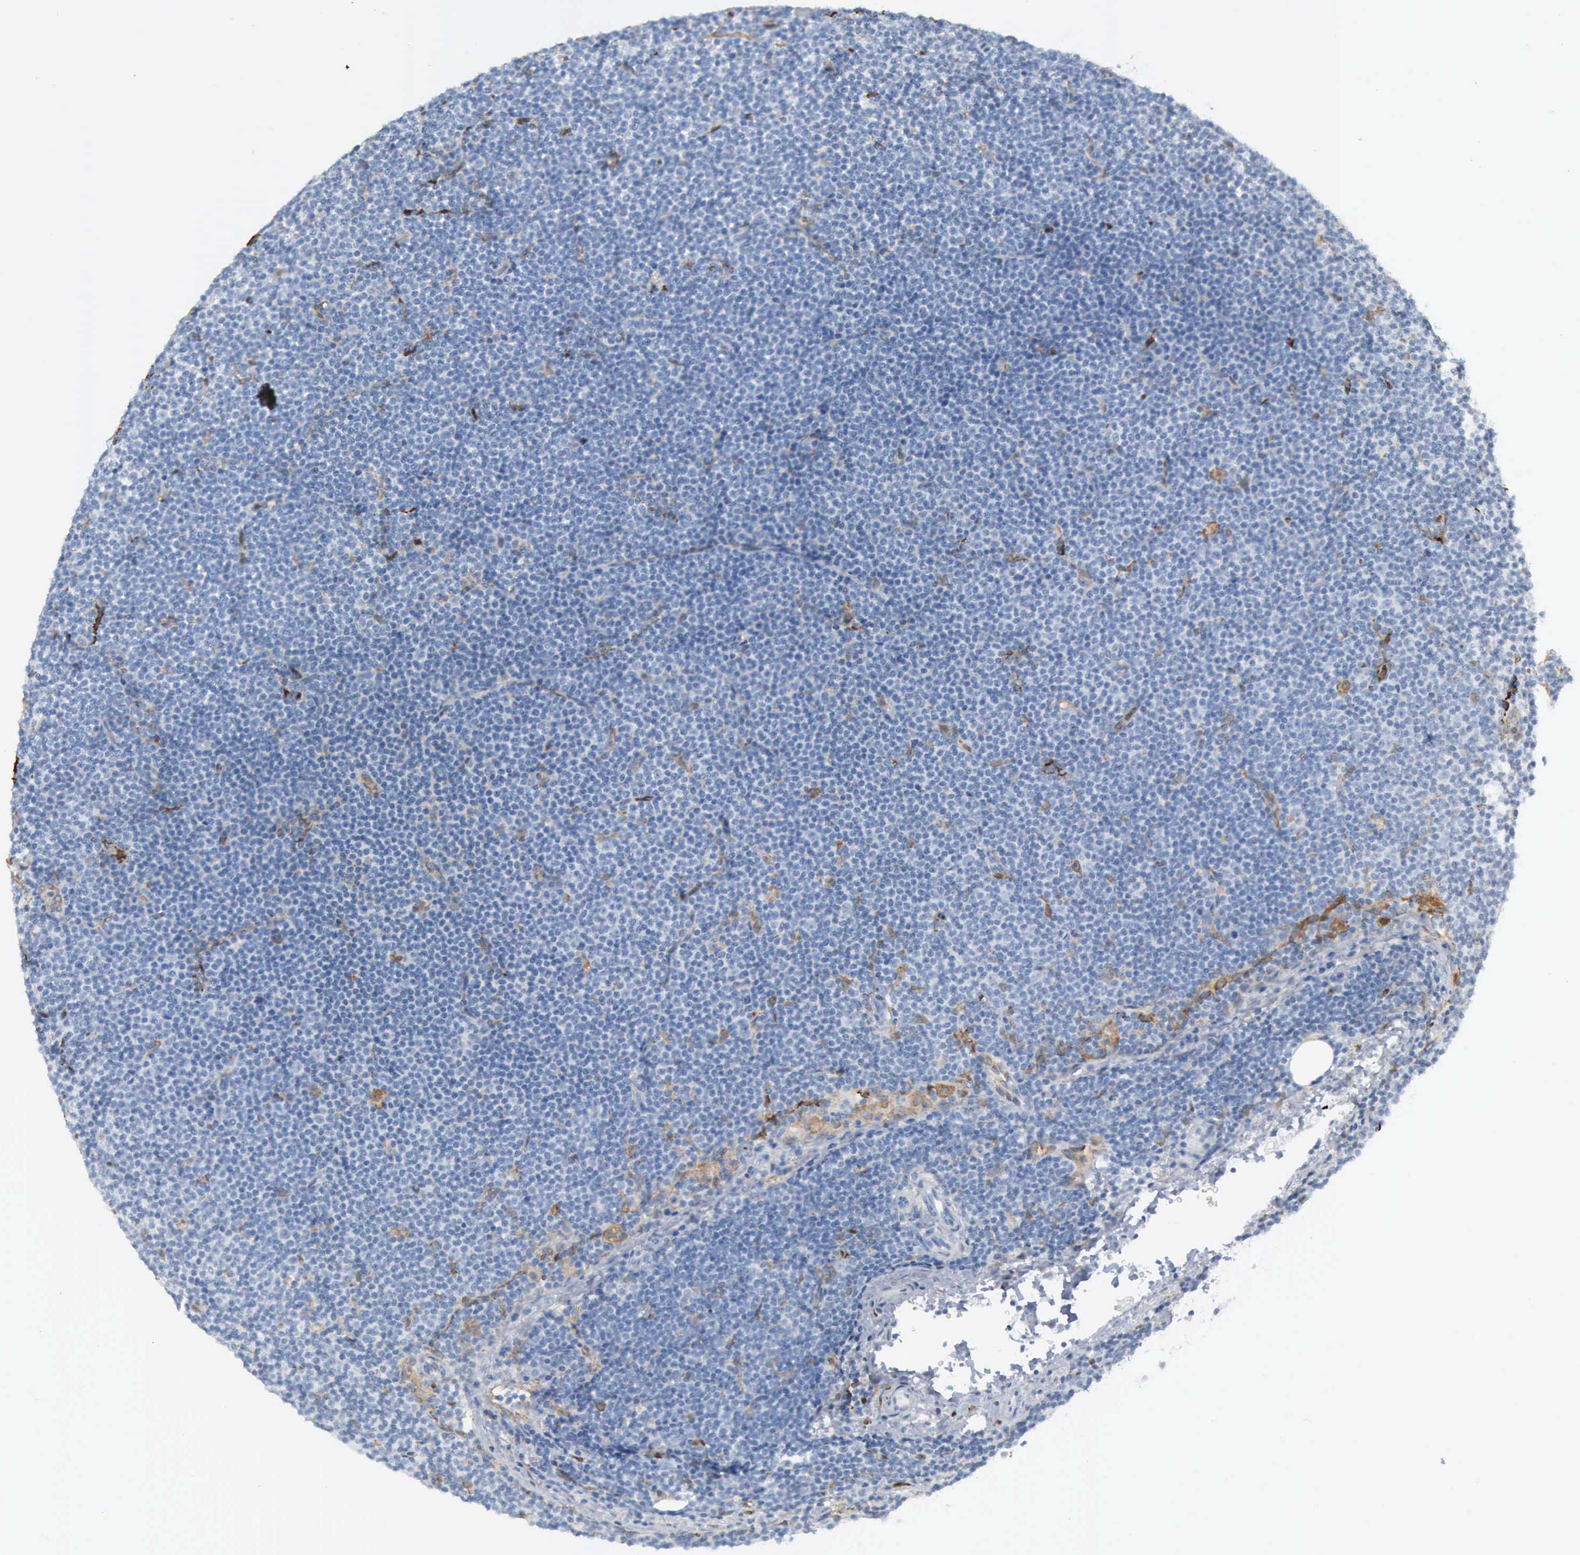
{"staining": {"intensity": "negative", "quantity": "none", "location": "none"}, "tissue": "lymphoma", "cell_type": "Tumor cells", "image_type": "cancer", "snomed": [{"axis": "morphology", "description": "Malignant lymphoma, non-Hodgkin's type, Low grade"}, {"axis": "topography", "description": "Lymph node"}], "caption": "Protein analysis of lymphoma exhibits no significant staining in tumor cells. Brightfield microscopy of immunohistochemistry (IHC) stained with DAB (brown) and hematoxylin (blue), captured at high magnification.", "gene": "FSCN1", "patient": {"sex": "female", "age": 69}}